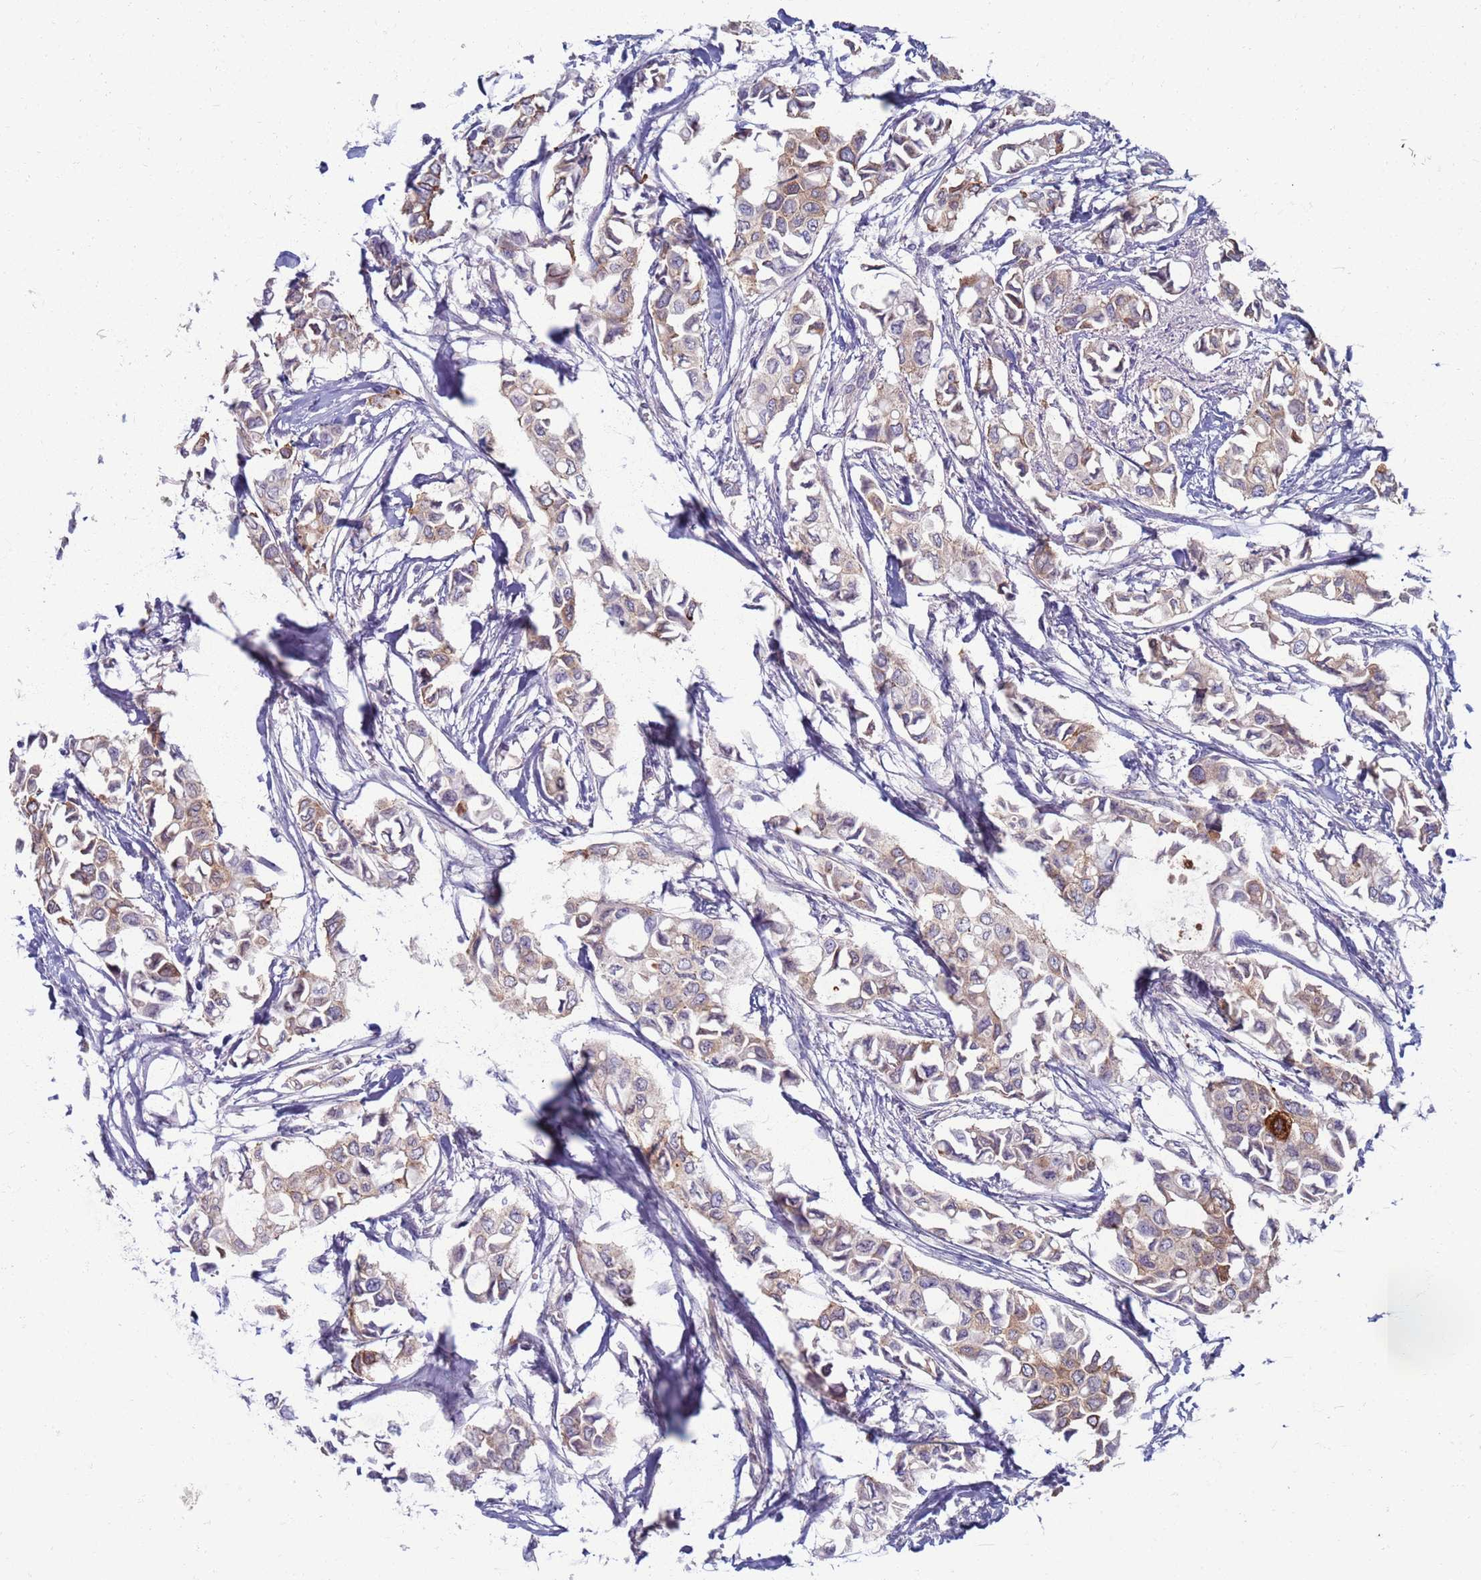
{"staining": {"intensity": "weak", "quantity": "25%-75%", "location": "cytoplasmic/membranous"}, "tissue": "breast cancer", "cell_type": "Tumor cells", "image_type": "cancer", "snomed": [{"axis": "morphology", "description": "Duct carcinoma"}, {"axis": "topography", "description": "Breast"}], "caption": "Immunohistochemical staining of breast cancer displays low levels of weak cytoplasmic/membranous protein staining in approximately 25%-75% of tumor cells.", "gene": "CLCA2", "patient": {"sex": "female", "age": 41}}